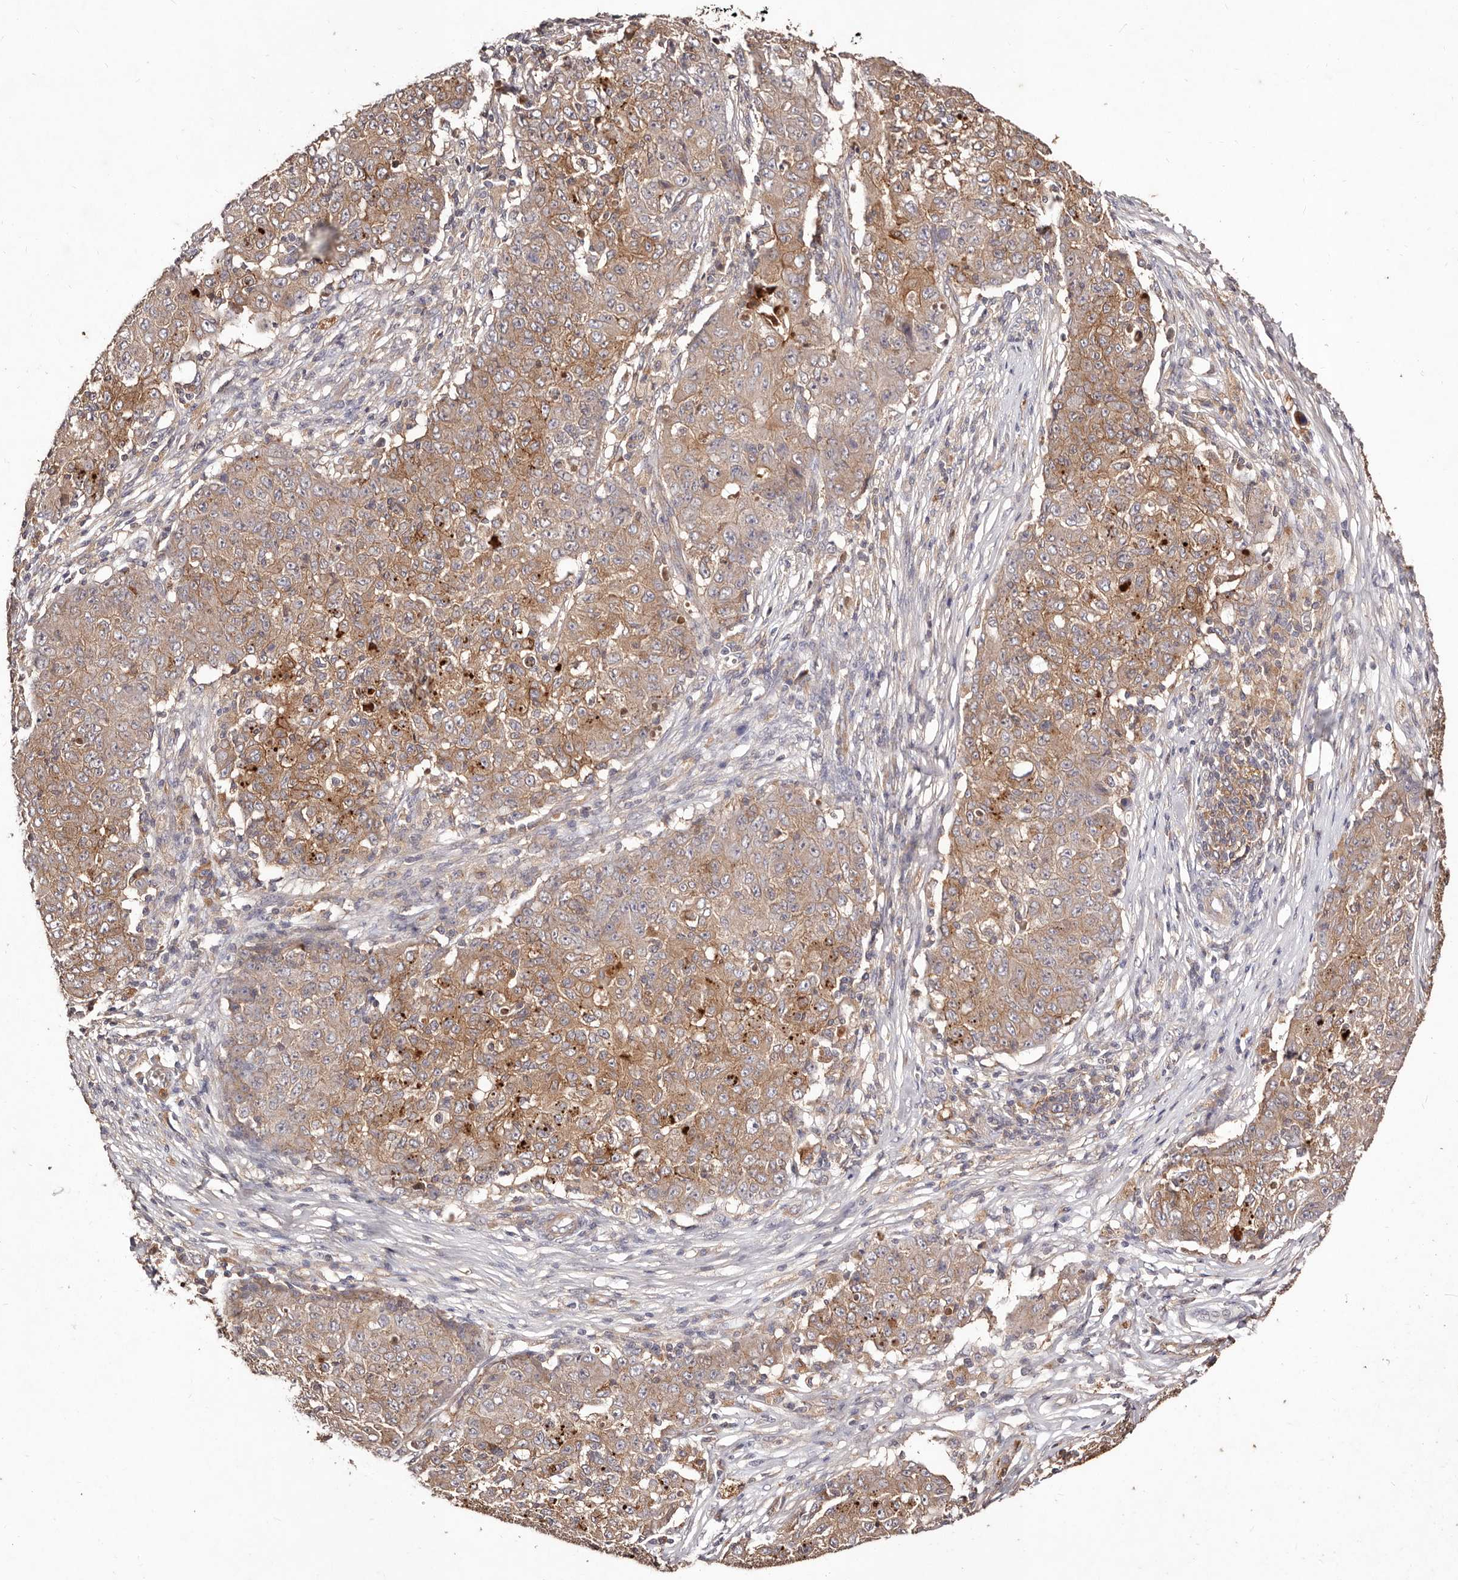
{"staining": {"intensity": "moderate", "quantity": ">75%", "location": "cytoplasmic/membranous"}, "tissue": "ovarian cancer", "cell_type": "Tumor cells", "image_type": "cancer", "snomed": [{"axis": "morphology", "description": "Carcinoma, endometroid"}, {"axis": "topography", "description": "Ovary"}], "caption": "An immunohistochemistry photomicrograph of neoplastic tissue is shown. Protein staining in brown shows moderate cytoplasmic/membranous positivity in ovarian cancer within tumor cells. The staining is performed using DAB brown chromogen to label protein expression. The nuclei are counter-stained blue using hematoxylin.", "gene": "CCL14", "patient": {"sex": "female", "age": 42}}